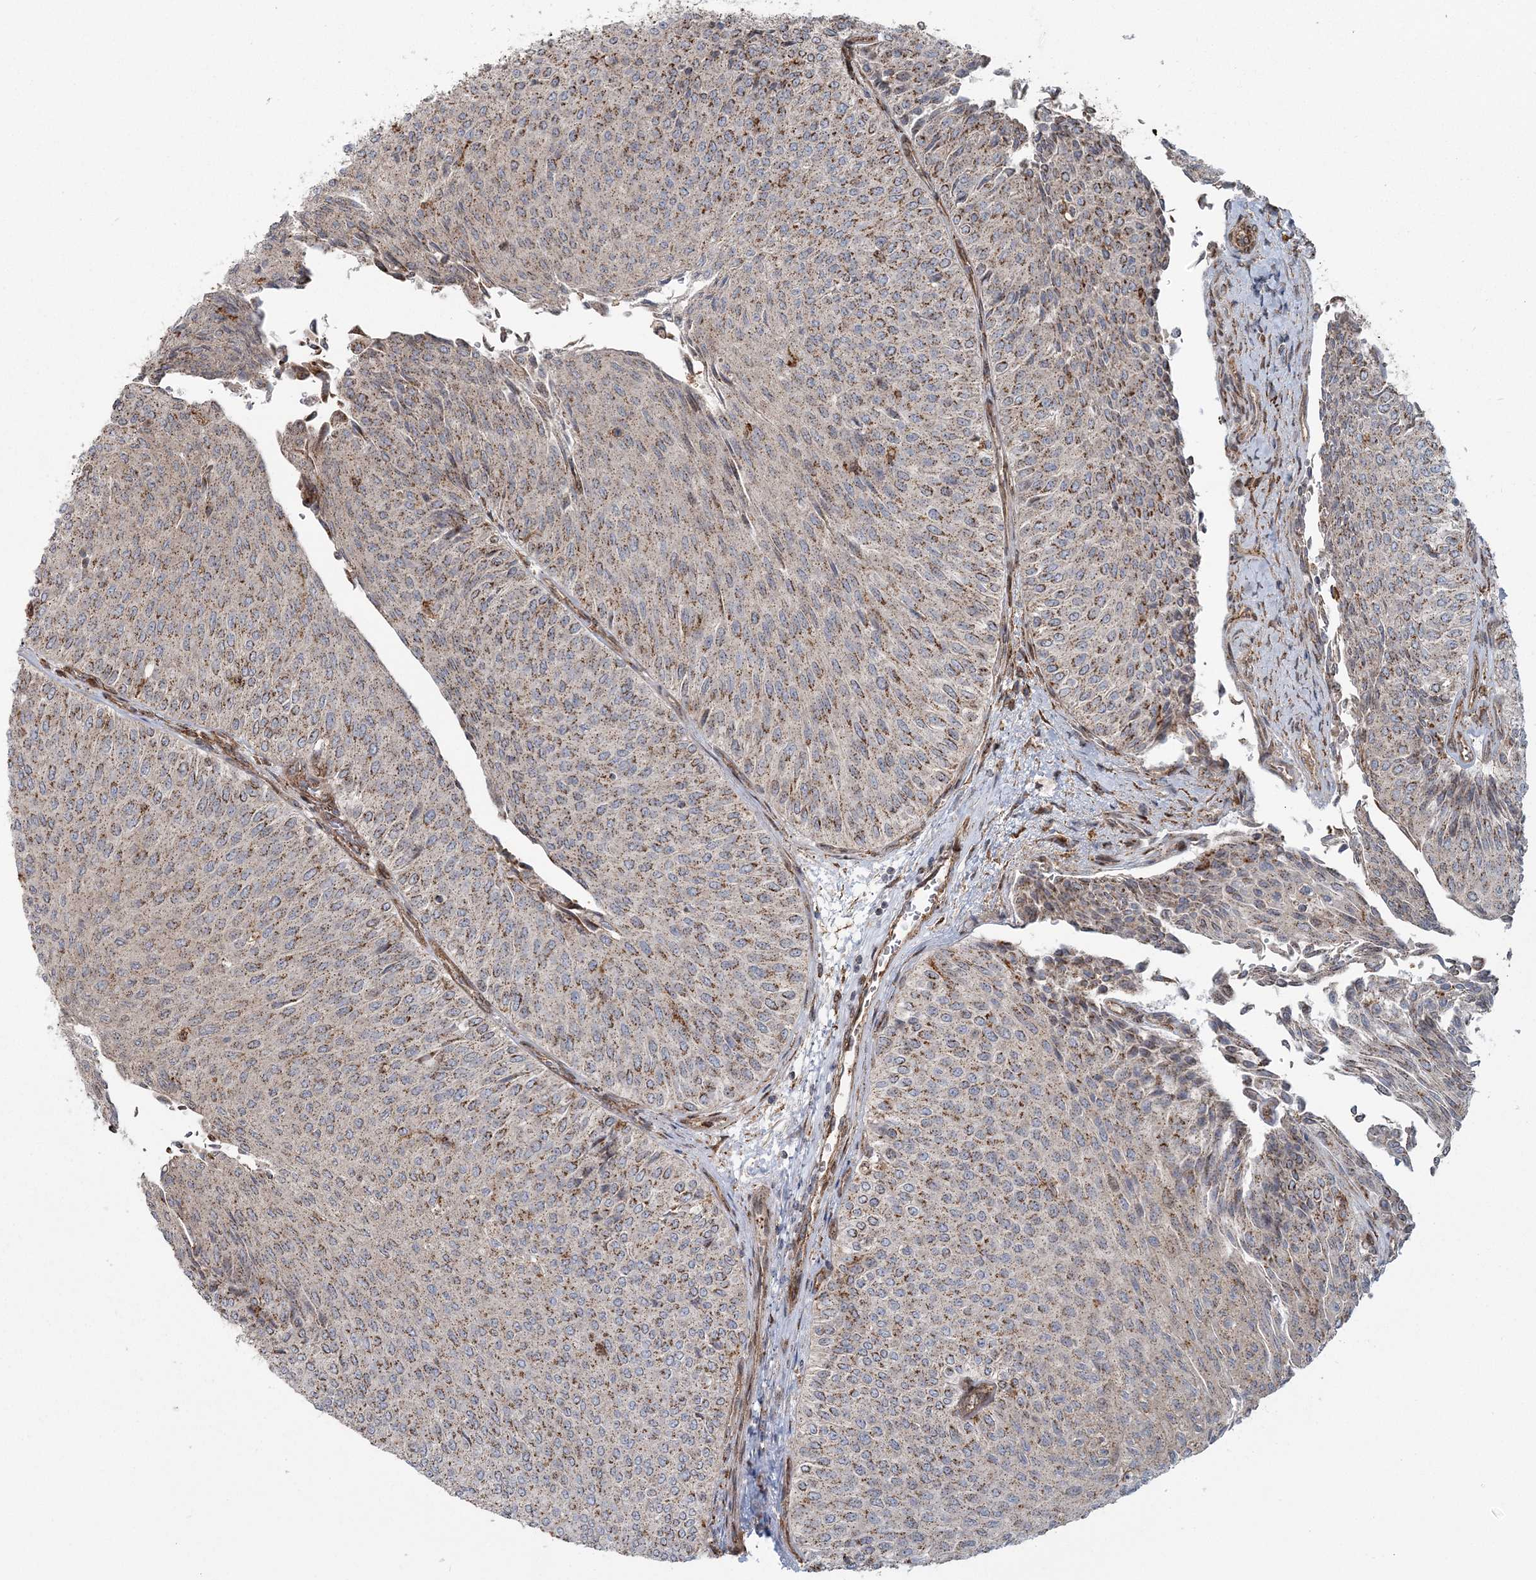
{"staining": {"intensity": "moderate", "quantity": ">75%", "location": "cytoplasmic/membranous"}, "tissue": "urothelial cancer", "cell_type": "Tumor cells", "image_type": "cancer", "snomed": [{"axis": "morphology", "description": "Urothelial carcinoma, Low grade"}, {"axis": "topography", "description": "Urinary bladder"}], "caption": "Immunohistochemistry of urothelial carcinoma (low-grade) reveals medium levels of moderate cytoplasmic/membranous expression in about >75% of tumor cells. (Stains: DAB in brown, nuclei in blue, Microscopy: brightfield microscopy at high magnification).", "gene": "TRAF3IP2", "patient": {"sex": "male", "age": 78}}